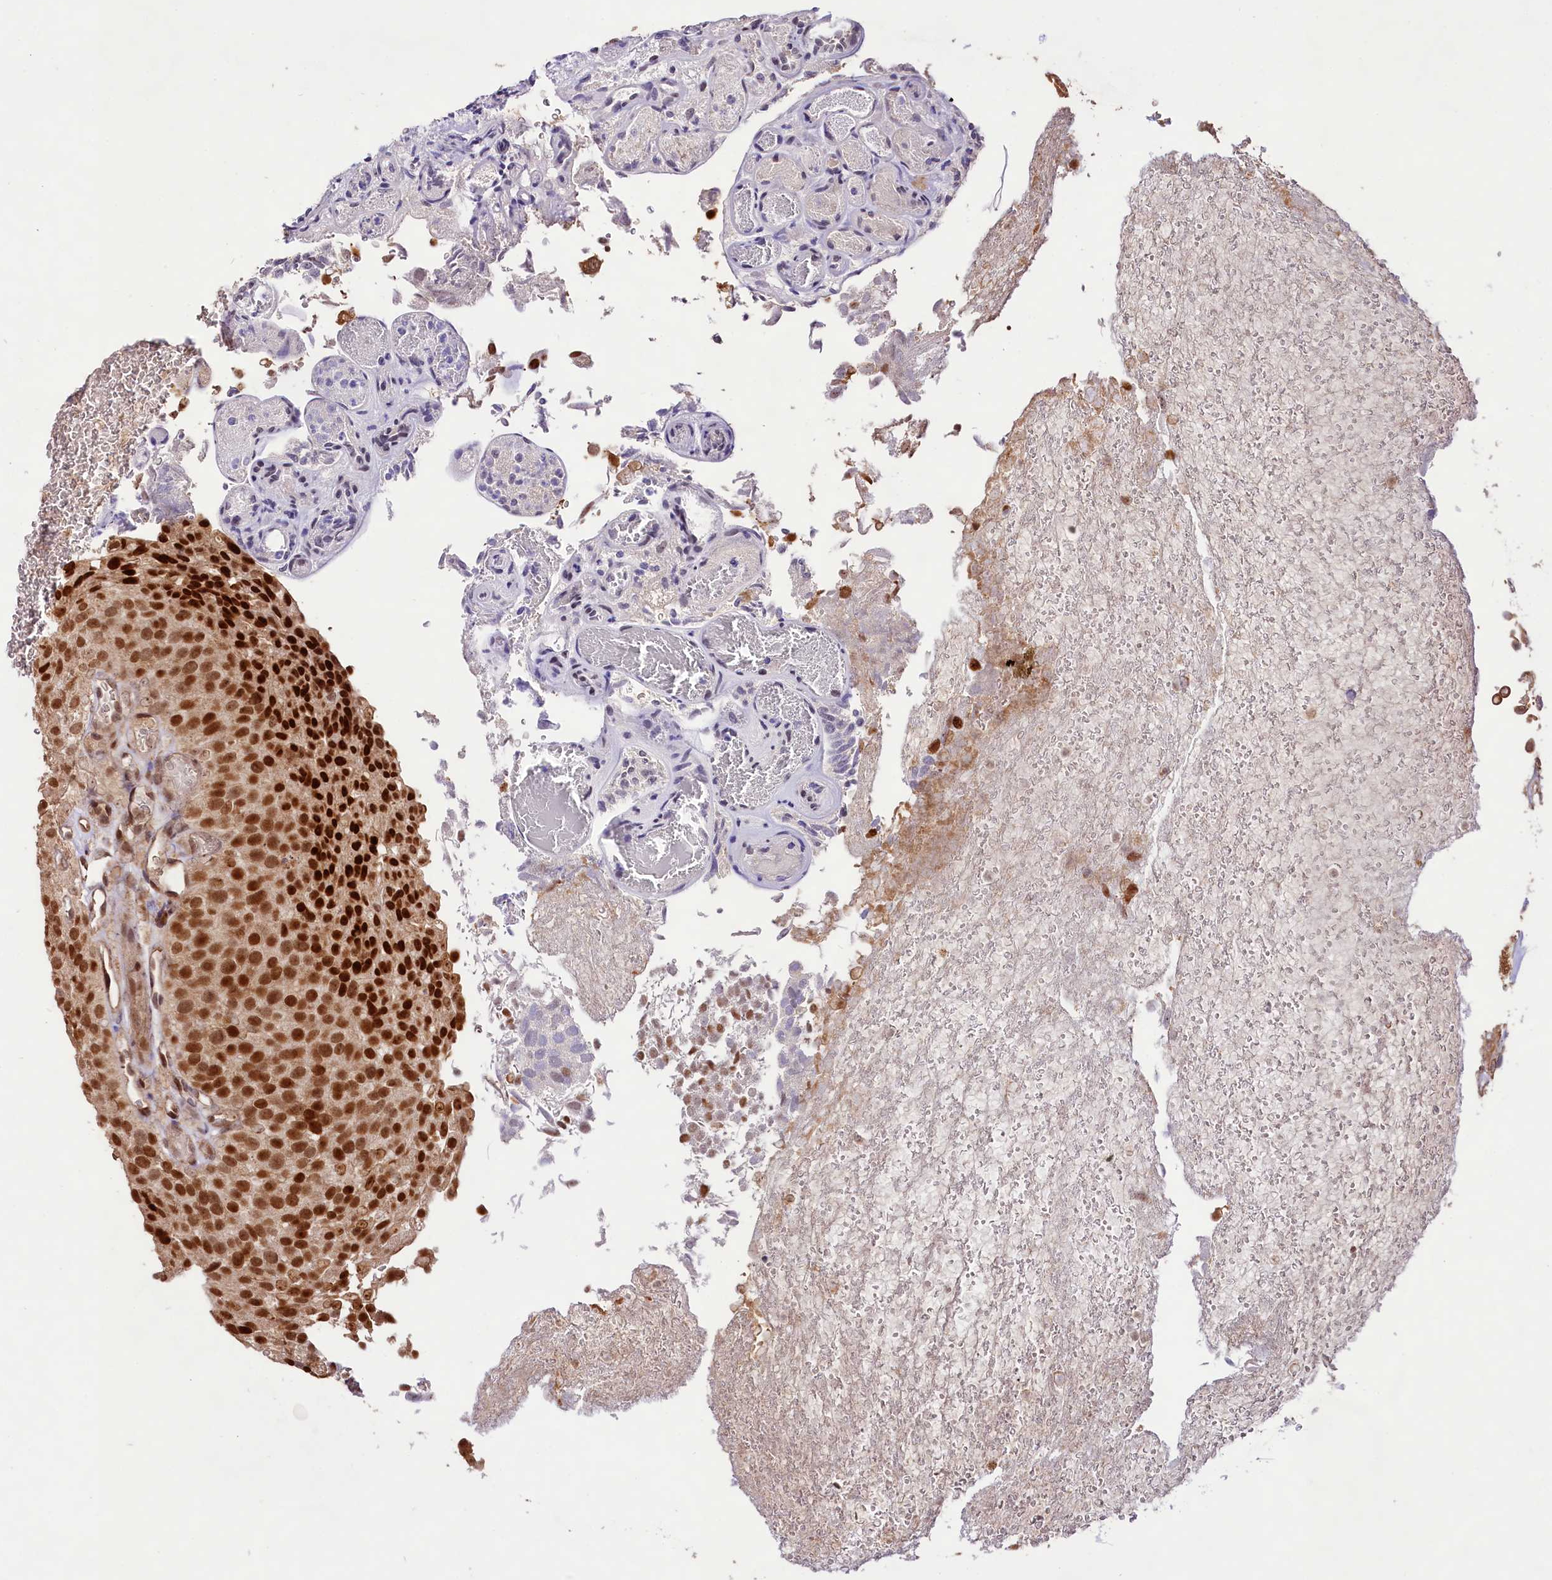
{"staining": {"intensity": "strong", "quantity": ">75%", "location": "nuclear"}, "tissue": "urothelial cancer", "cell_type": "Tumor cells", "image_type": "cancer", "snomed": [{"axis": "morphology", "description": "Urothelial carcinoma, Low grade"}, {"axis": "topography", "description": "Urinary bladder"}], "caption": "A brown stain shows strong nuclear expression of a protein in low-grade urothelial carcinoma tumor cells.", "gene": "RRP8", "patient": {"sex": "male", "age": 78}}